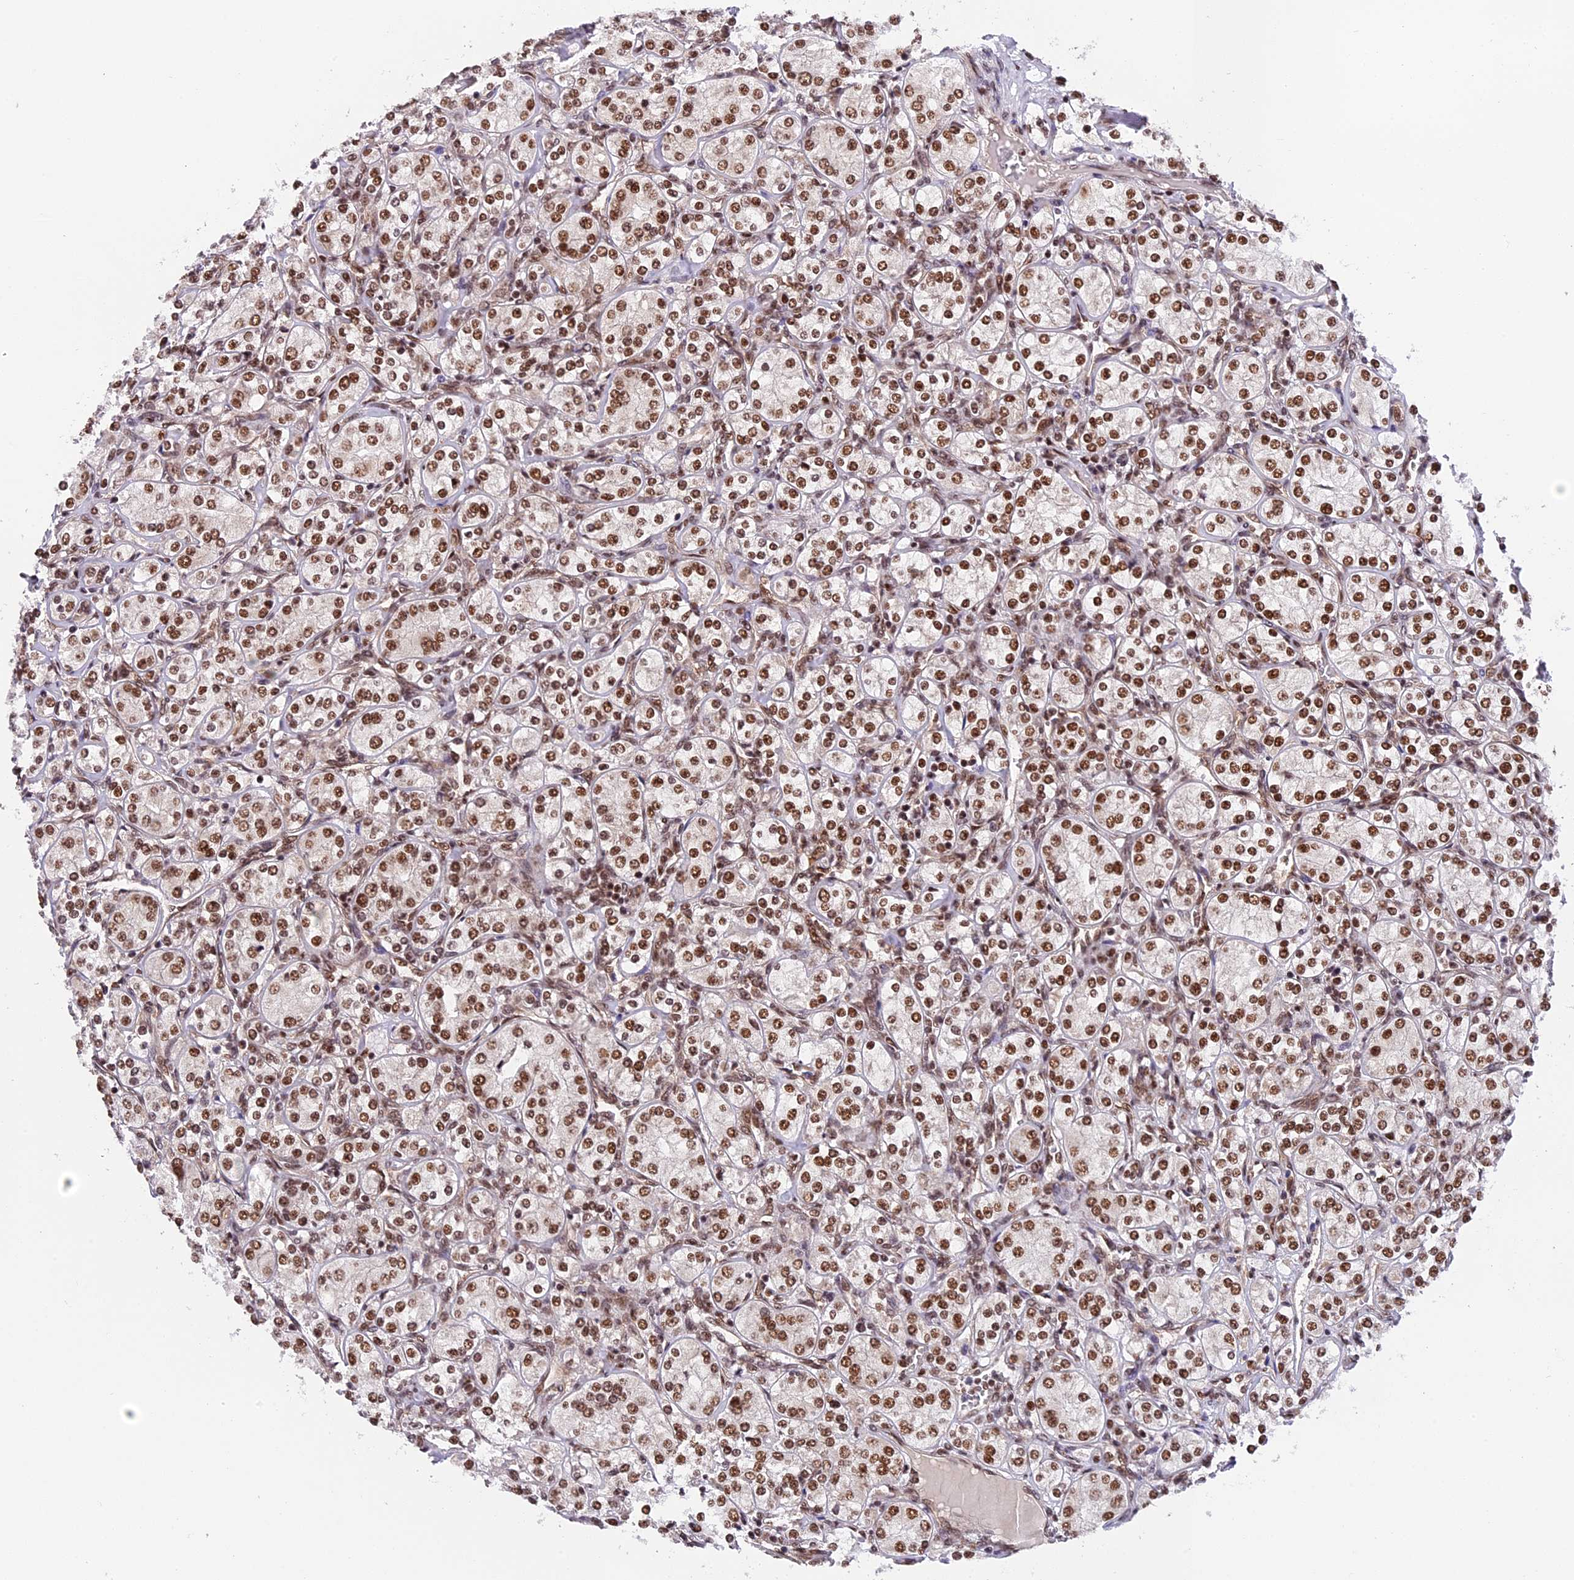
{"staining": {"intensity": "moderate", "quantity": ">75%", "location": "nuclear"}, "tissue": "renal cancer", "cell_type": "Tumor cells", "image_type": "cancer", "snomed": [{"axis": "morphology", "description": "Adenocarcinoma, NOS"}, {"axis": "topography", "description": "Kidney"}], "caption": "This photomicrograph shows renal cancer stained with immunohistochemistry to label a protein in brown. The nuclear of tumor cells show moderate positivity for the protein. Nuclei are counter-stained blue.", "gene": "RAMAC", "patient": {"sex": "male", "age": 77}}